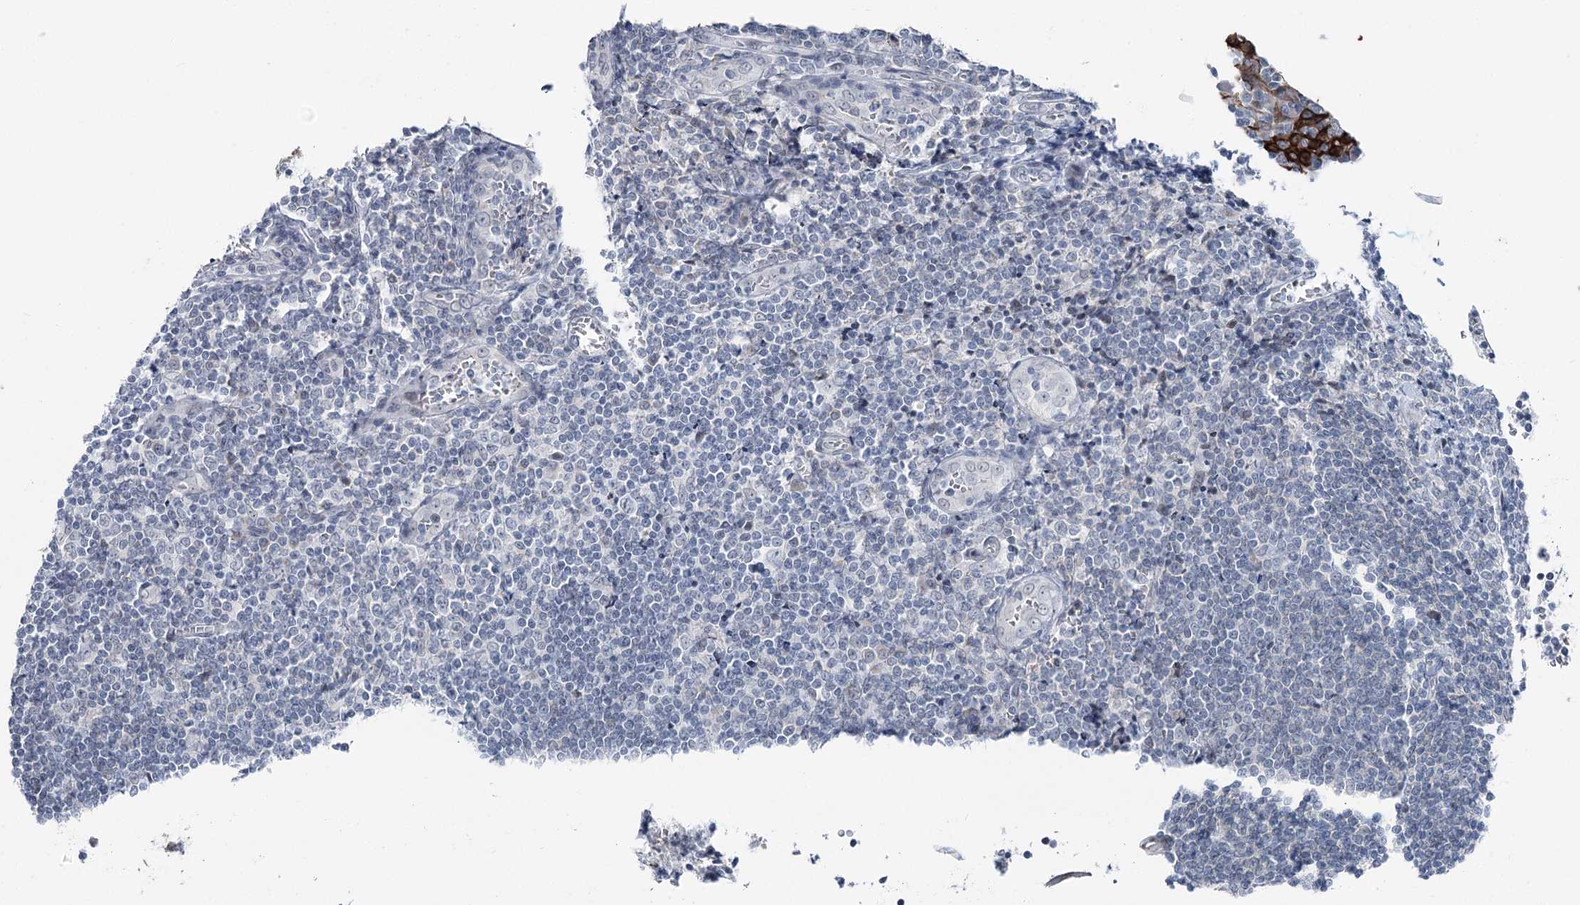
{"staining": {"intensity": "negative", "quantity": "none", "location": "none"}, "tissue": "tonsil", "cell_type": "Germinal center cells", "image_type": "normal", "snomed": [{"axis": "morphology", "description": "Normal tissue, NOS"}, {"axis": "topography", "description": "Tonsil"}], "caption": "This is a micrograph of IHC staining of normal tonsil, which shows no positivity in germinal center cells.", "gene": "STEEP1", "patient": {"sex": "male", "age": 27}}